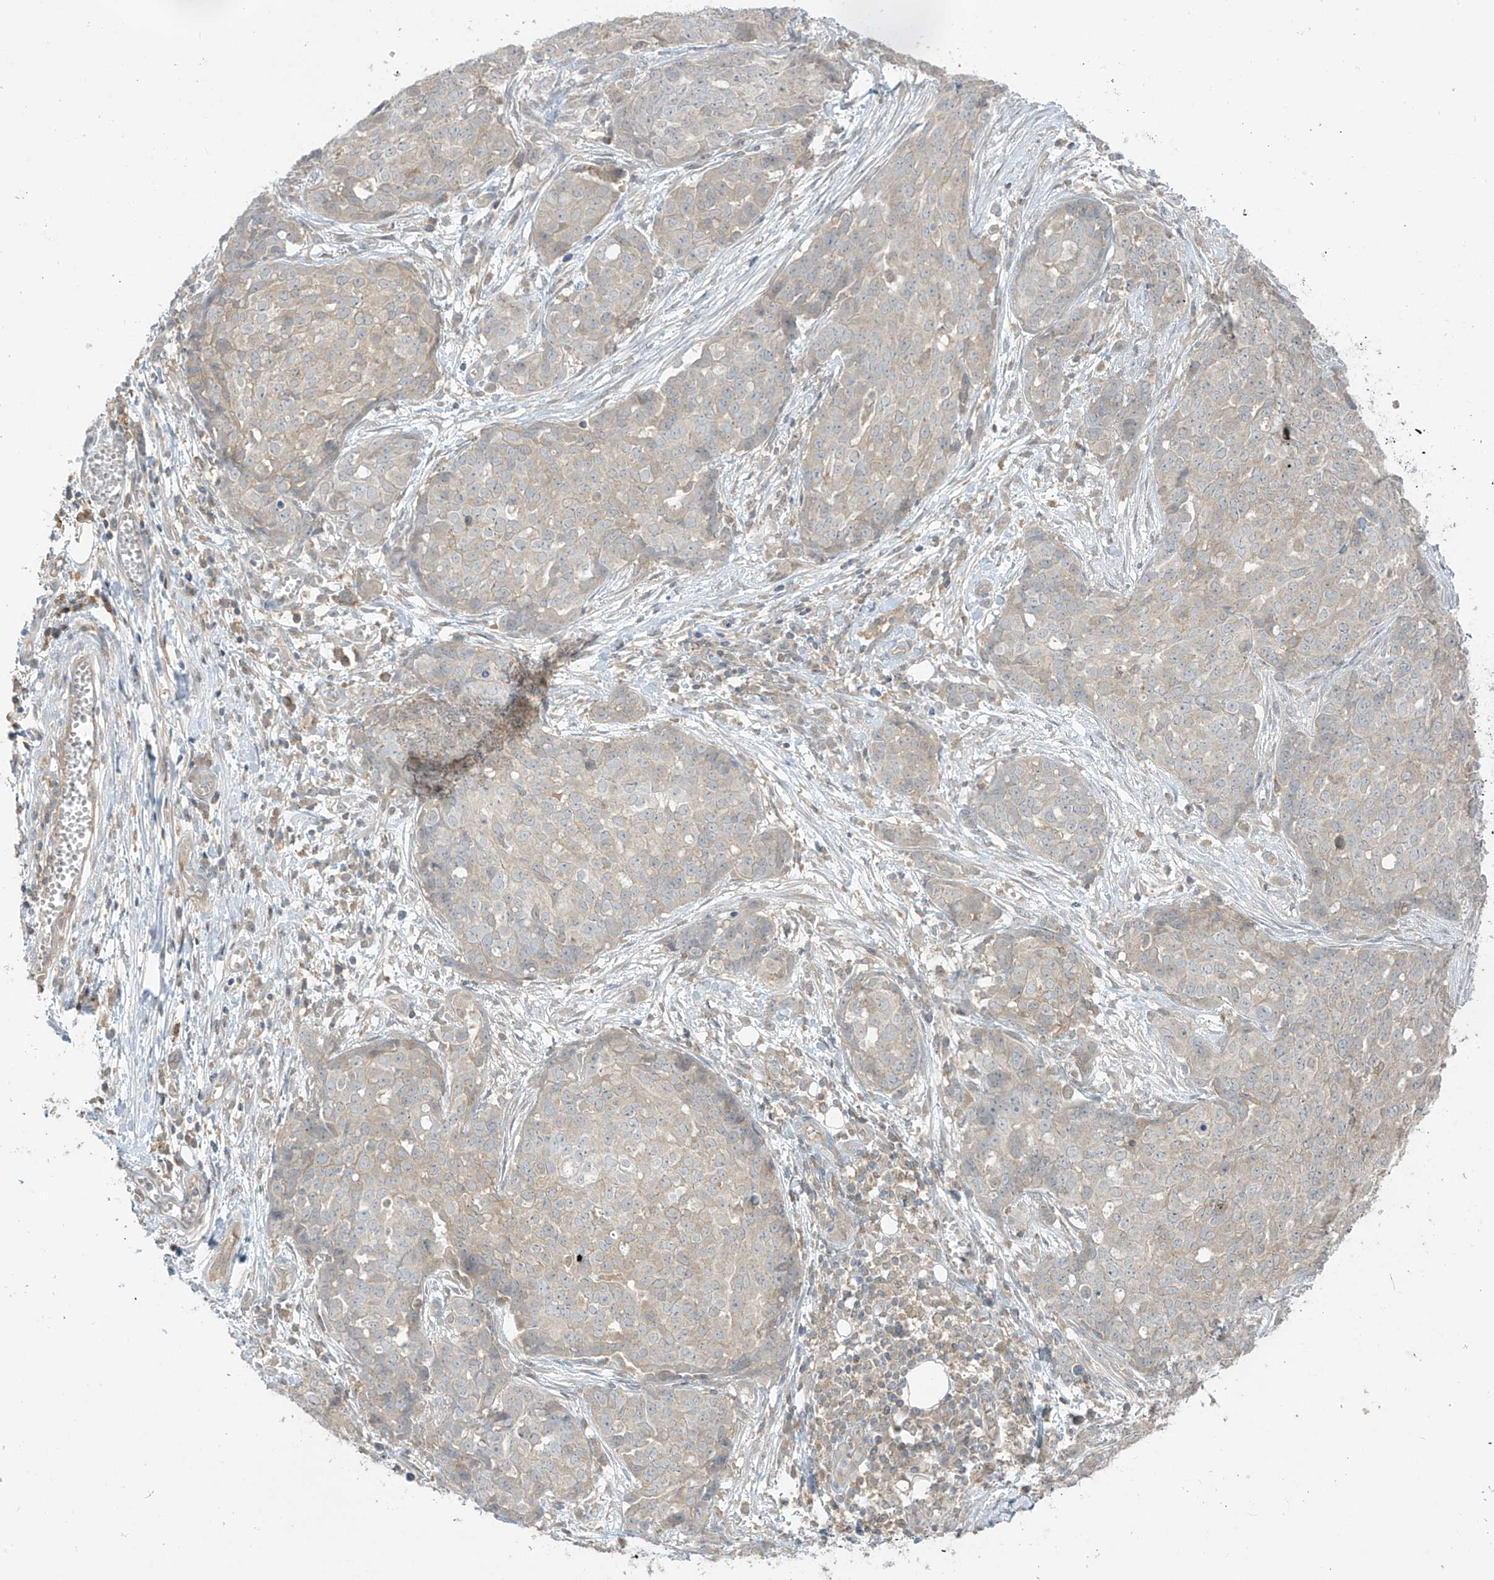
{"staining": {"intensity": "negative", "quantity": "none", "location": "none"}, "tissue": "ovarian cancer", "cell_type": "Tumor cells", "image_type": "cancer", "snomed": [{"axis": "morphology", "description": "Cystadenocarcinoma, serous, NOS"}, {"axis": "topography", "description": "Soft tissue"}, {"axis": "topography", "description": "Ovary"}], "caption": "The photomicrograph shows no significant staining in tumor cells of serous cystadenocarcinoma (ovarian).", "gene": "ANGEL2", "patient": {"sex": "female", "age": 57}}